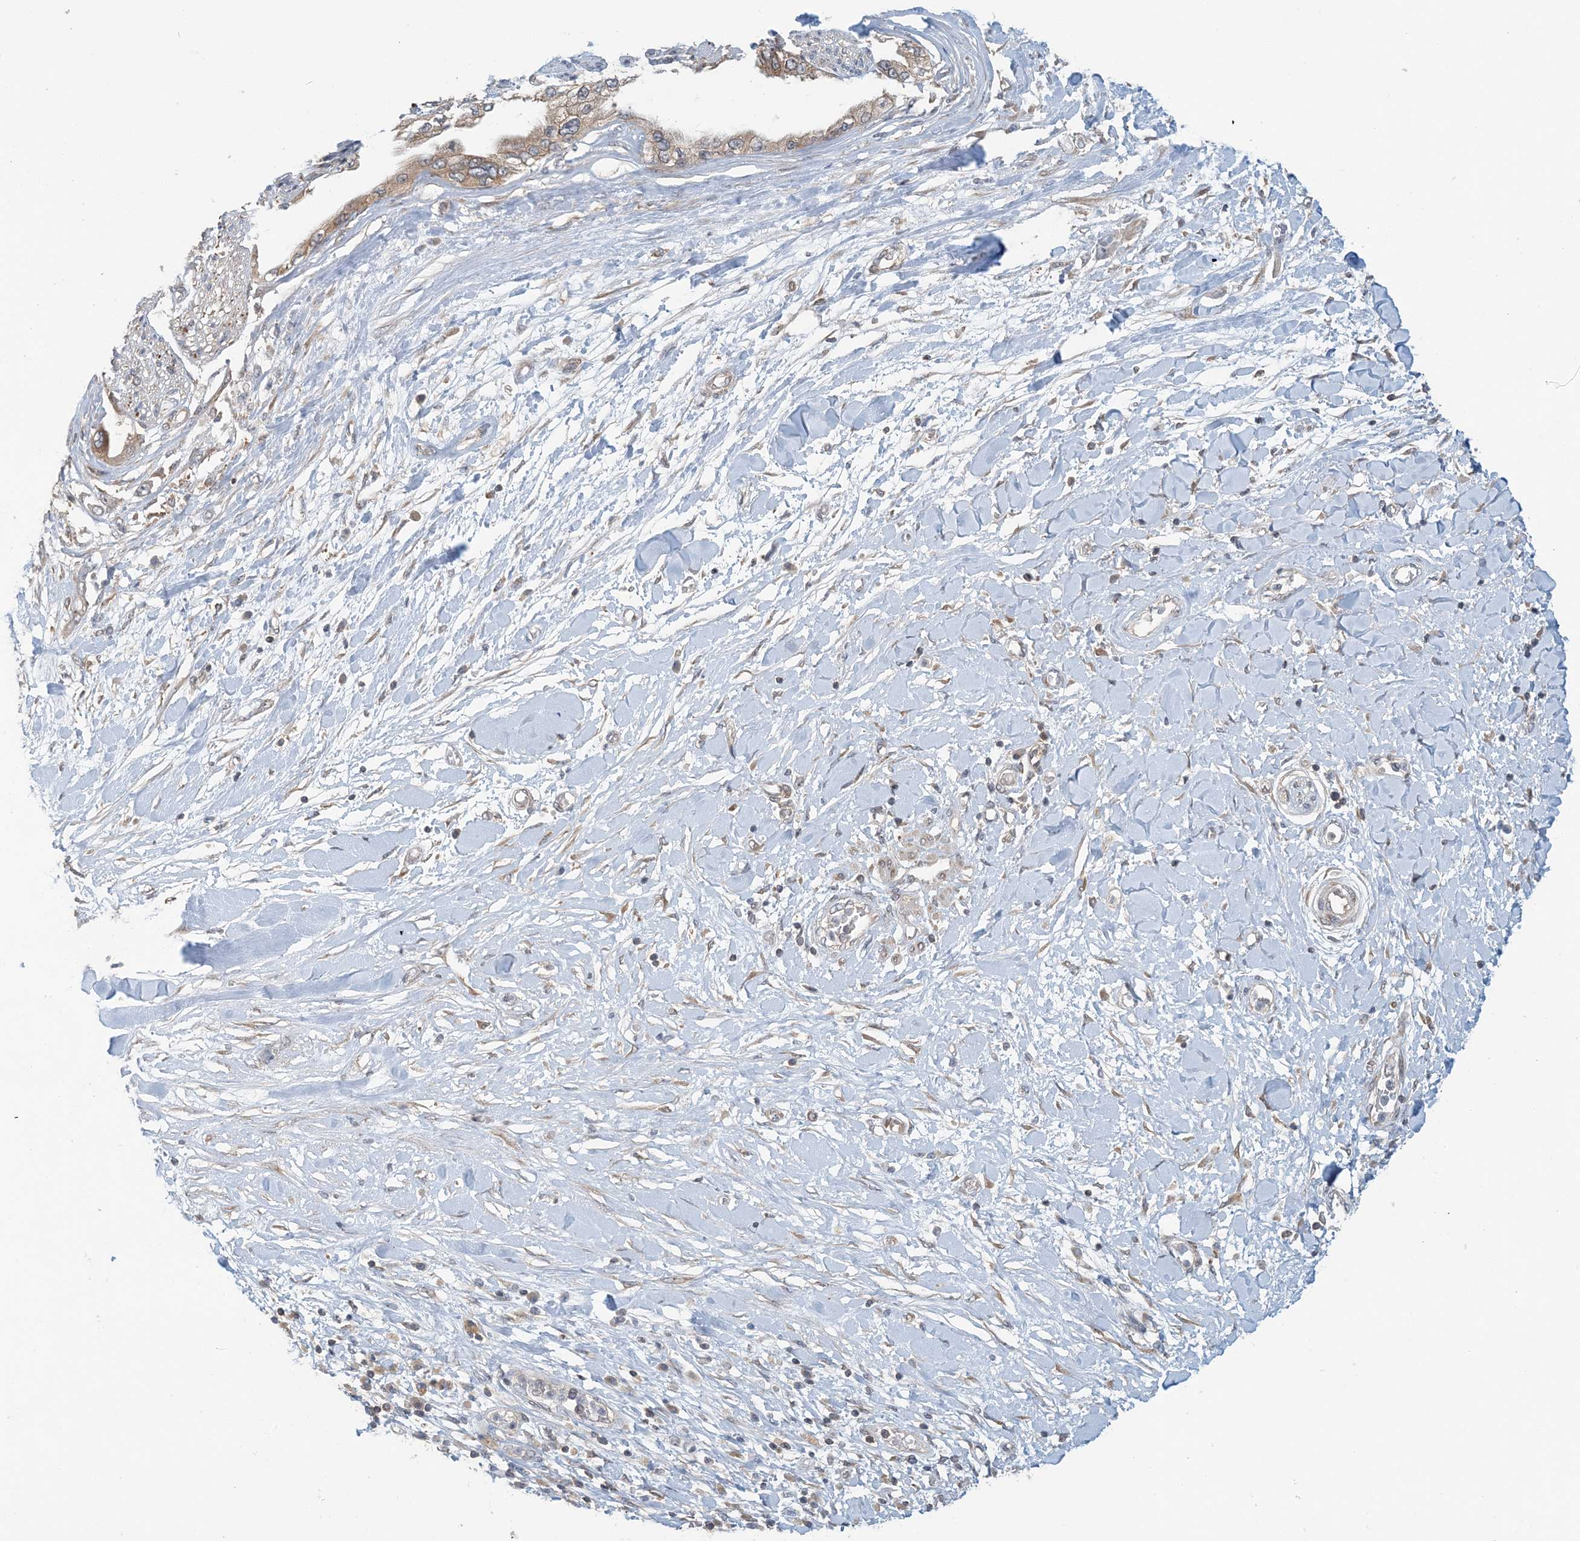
{"staining": {"intensity": "weak", "quantity": ">75%", "location": "cytoplasmic/membranous"}, "tissue": "pancreatic cancer", "cell_type": "Tumor cells", "image_type": "cancer", "snomed": [{"axis": "morphology", "description": "Inflammation, NOS"}, {"axis": "morphology", "description": "Adenocarcinoma, NOS"}, {"axis": "topography", "description": "Pancreas"}], "caption": "This photomicrograph reveals immunohistochemistry staining of pancreatic adenocarcinoma, with low weak cytoplasmic/membranous positivity in approximately >75% of tumor cells.", "gene": "ATP13A2", "patient": {"sex": "female", "age": 56}}